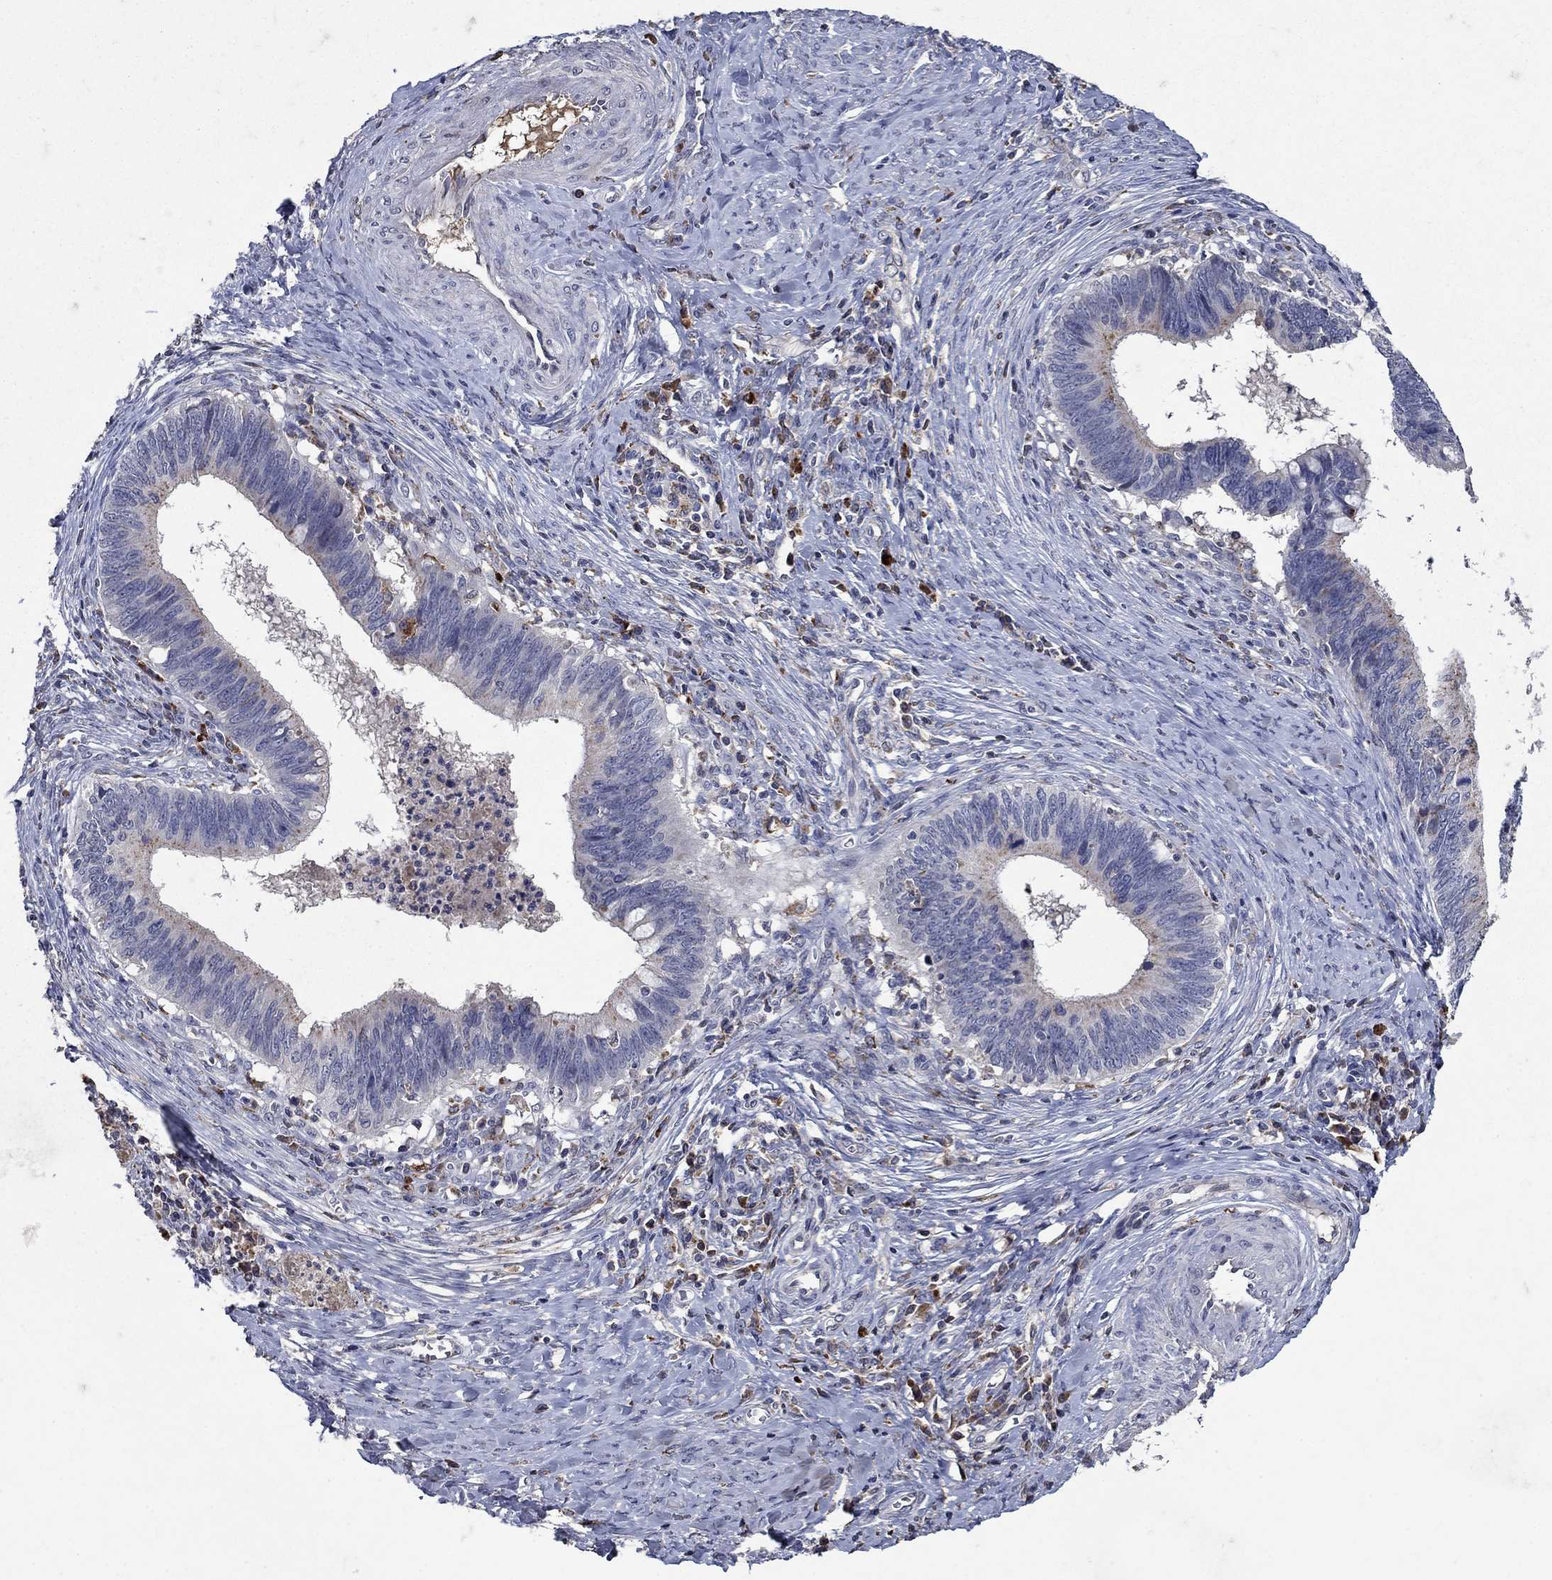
{"staining": {"intensity": "negative", "quantity": "none", "location": "none"}, "tissue": "cervical cancer", "cell_type": "Tumor cells", "image_type": "cancer", "snomed": [{"axis": "morphology", "description": "Adenocarcinoma, NOS"}, {"axis": "topography", "description": "Cervix"}], "caption": "The image exhibits no staining of tumor cells in cervical cancer.", "gene": "NPC2", "patient": {"sex": "female", "age": 42}}